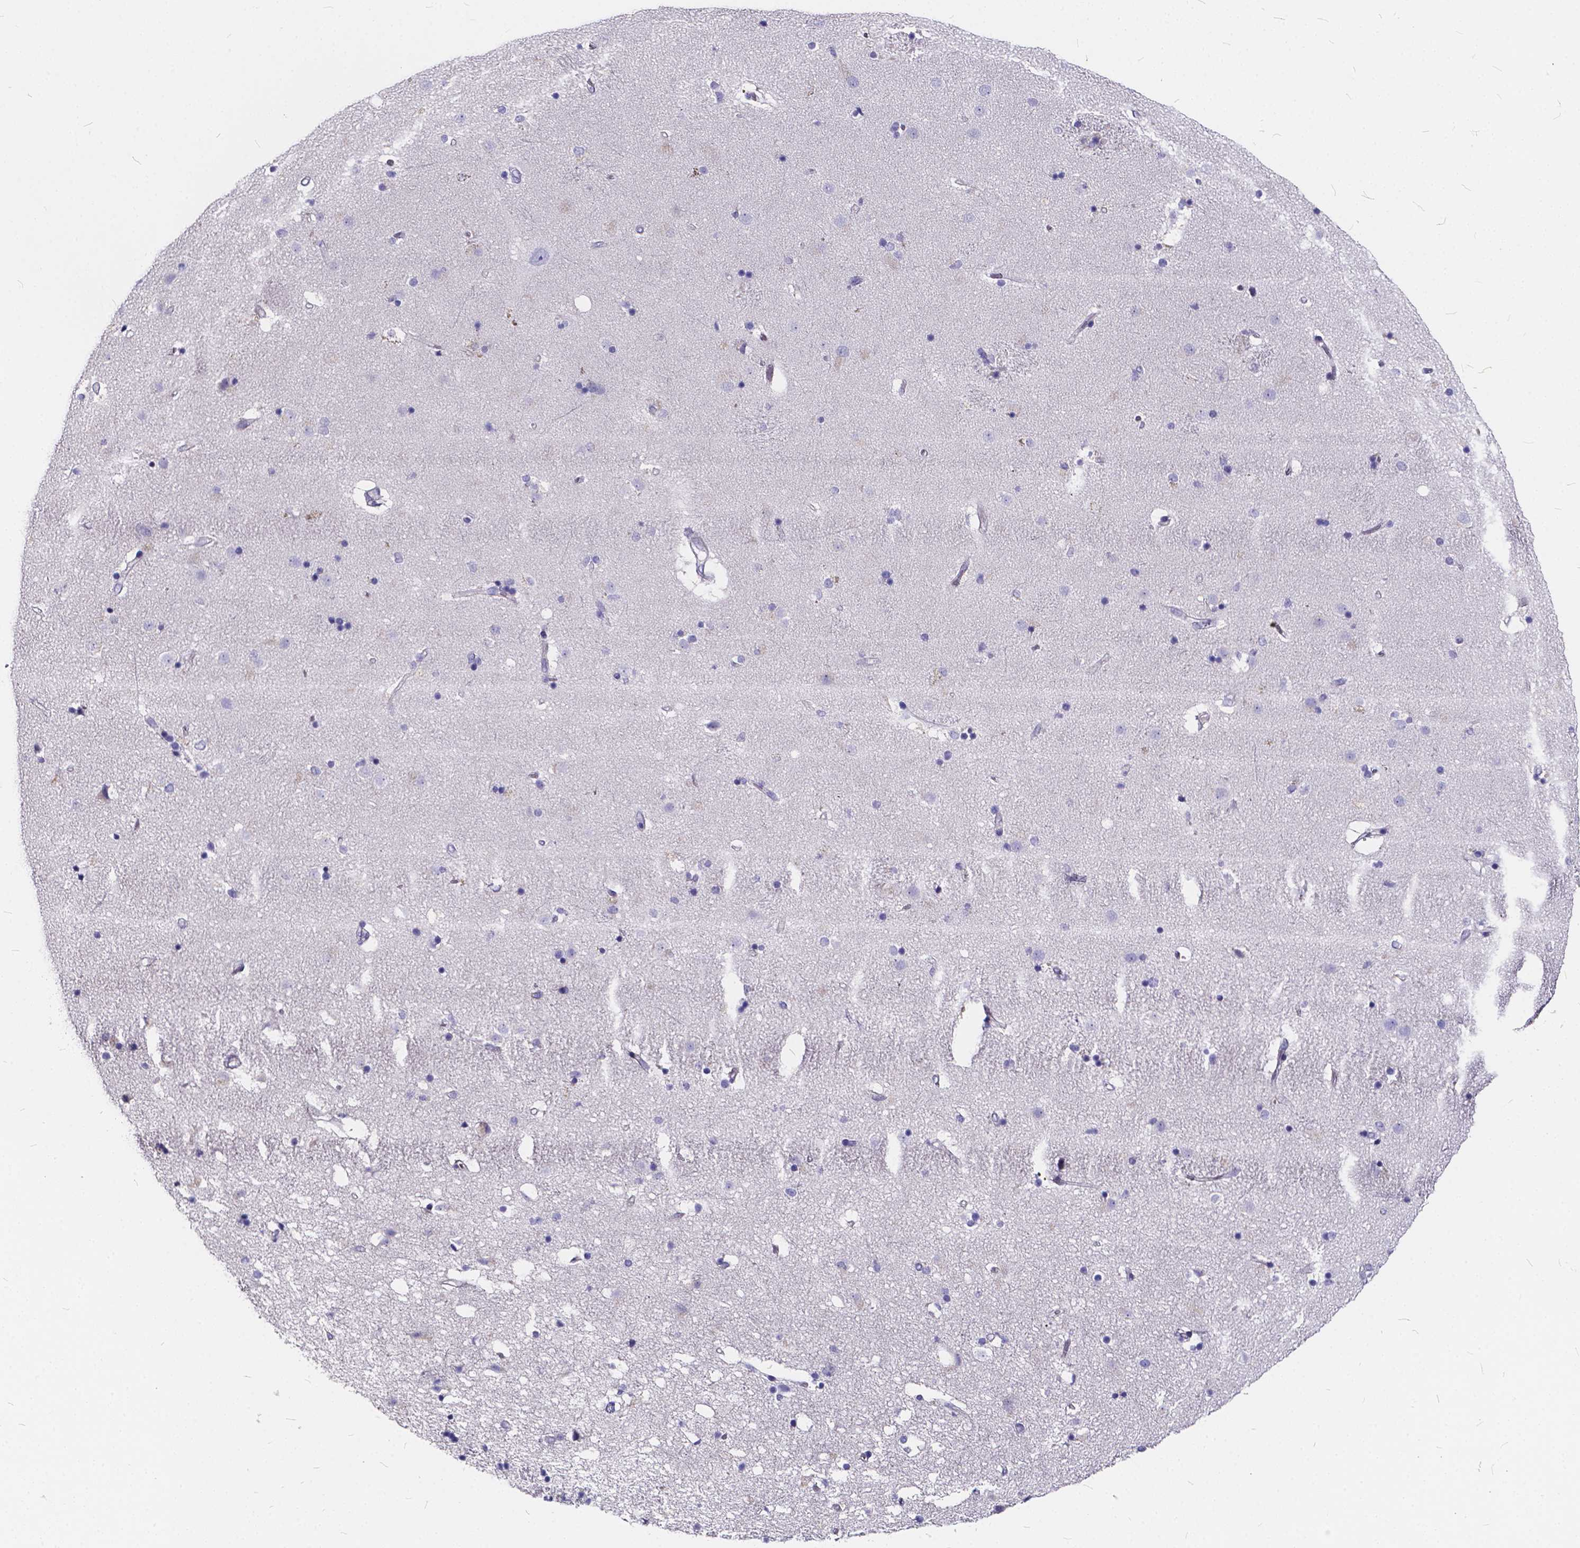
{"staining": {"intensity": "negative", "quantity": "none", "location": "none"}, "tissue": "caudate", "cell_type": "Glial cells", "image_type": "normal", "snomed": [{"axis": "morphology", "description": "Normal tissue, NOS"}, {"axis": "topography", "description": "Lateral ventricle wall"}], "caption": "The image displays no staining of glial cells in normal caudate.", "gene": "SPEF2", "patient": {"sex": "female", "age": 71}}